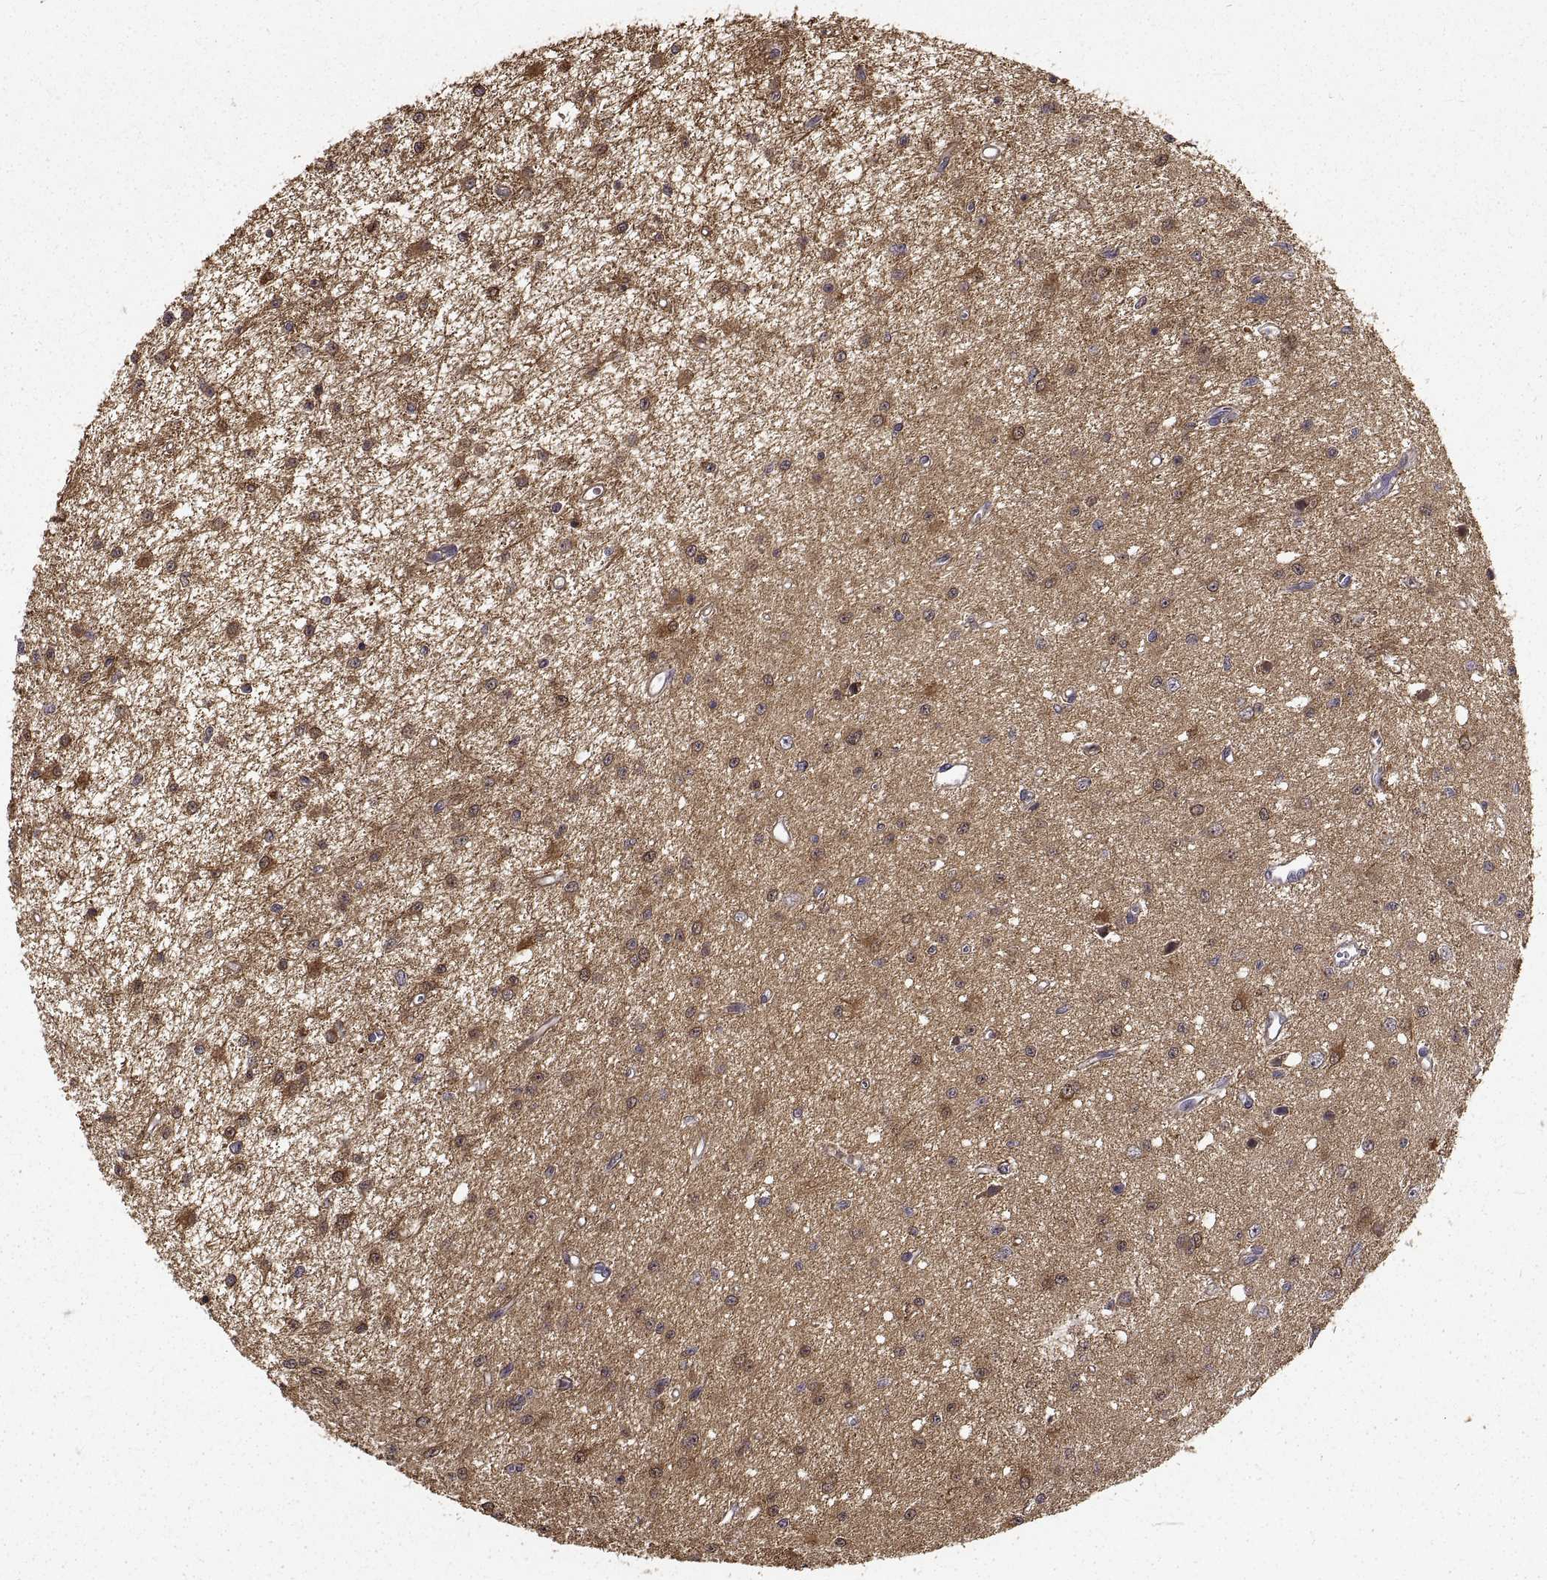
{"staining": {"intensity": "weak", "quantity": "25%-75%", "location": "cytoplasmic/membranous"}, "tissue": "glioma", "cell_type": "Tumor cells", "image_type": "cancer", "snomed": [{"axis": "morphology", "description": "Glioma, malignant, Low grade"}, {"axis": "topography", "description": "Brain"}], "caption": "Brown immunohistochemical staining in glioma displays weak cytoplasmic/membranous staining in approximately 25%-75% of tumor cells.", "gene": "PEA15", "patient": {"sex": "female", "age": 45}}